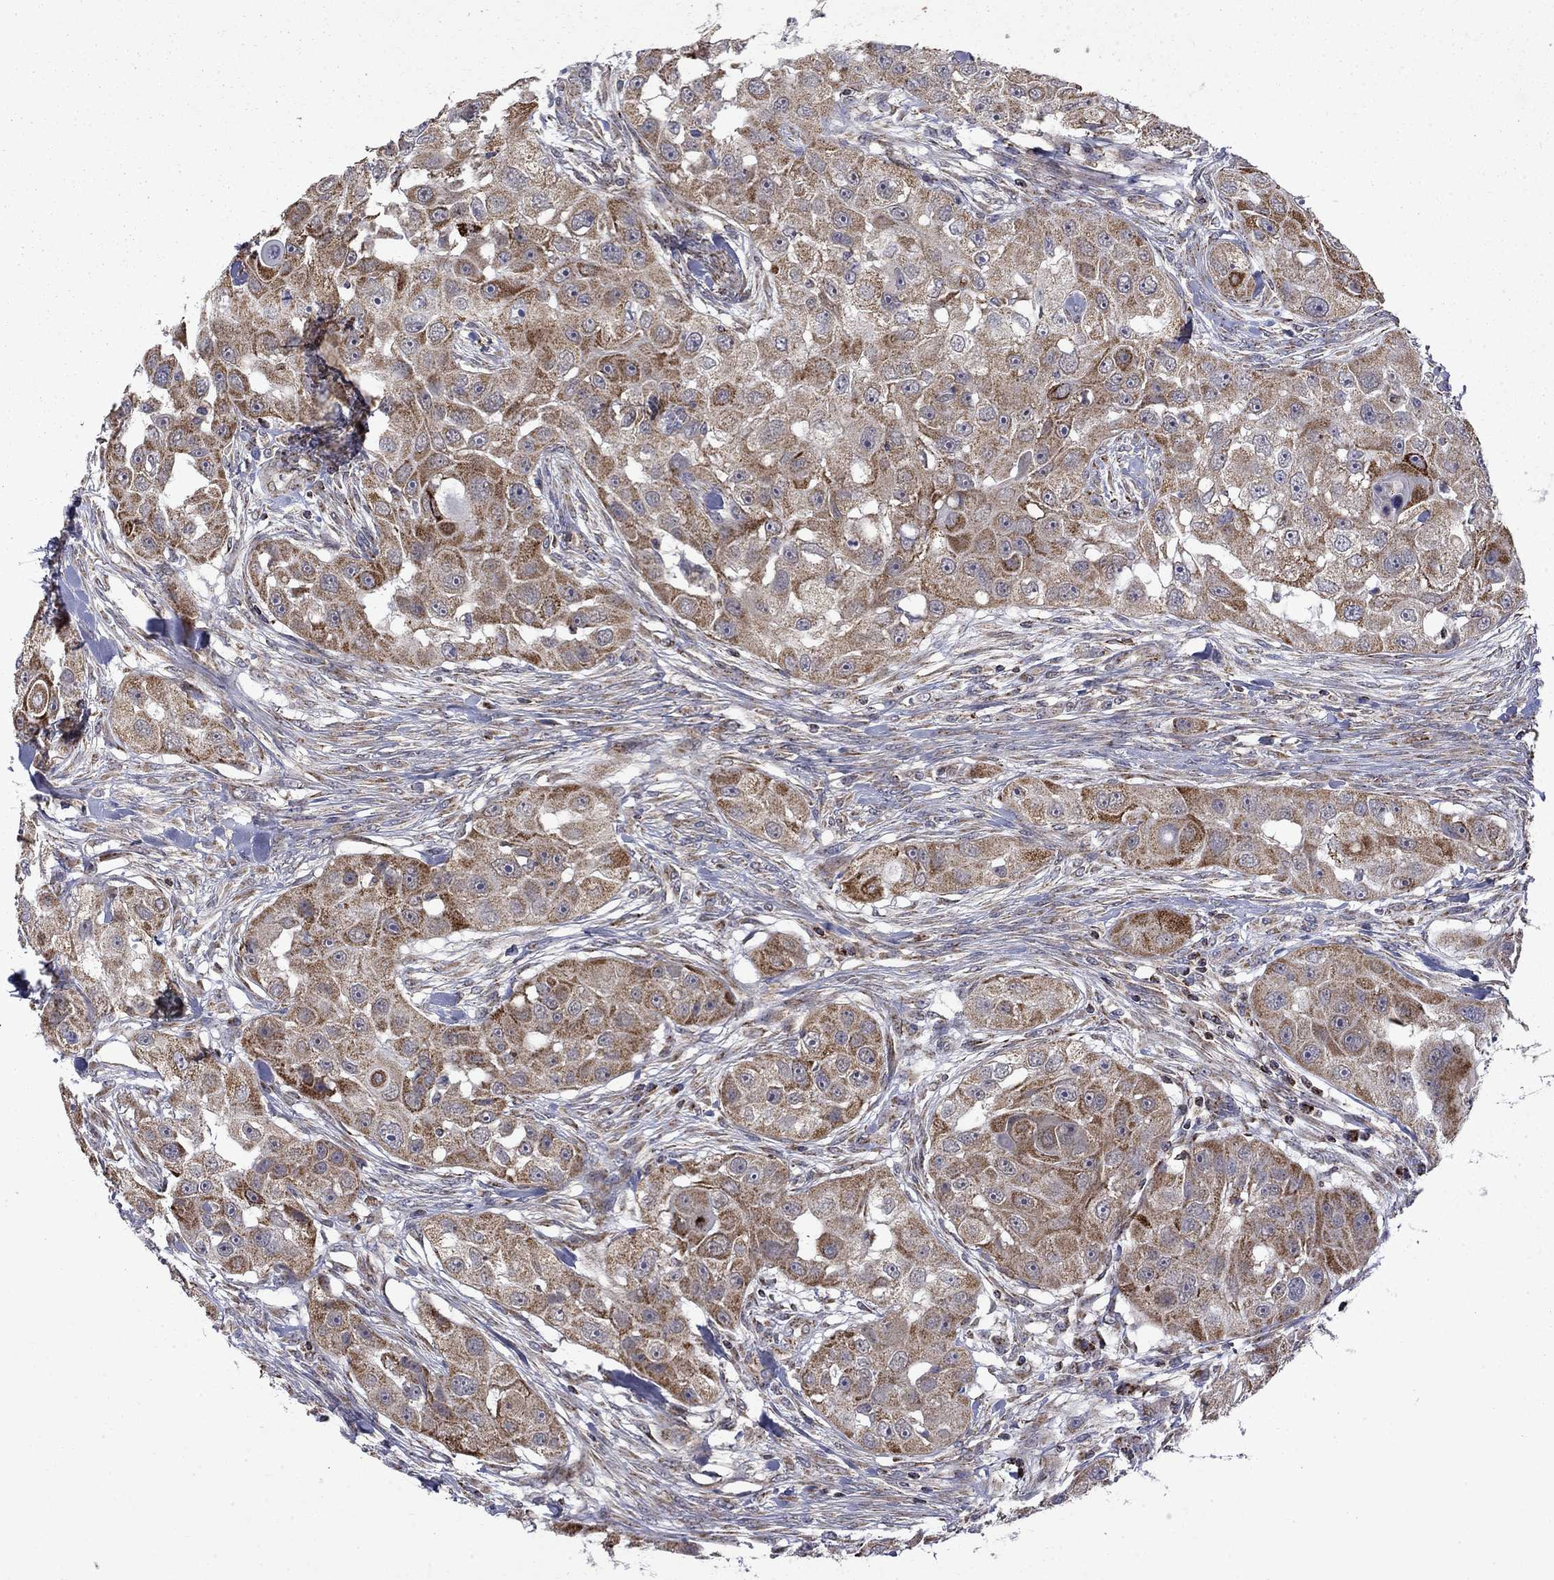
{"staining": {"intensity": "moderate", "quantity": ">75%", "location": "cytoplasmic/membranous"}, "tissue": "head and neck cancer", "cell_type": "Tumor cells", "image_type": "cancer", "snomed": [{"axis": "morphology", "description": "Squamous cell carcinoma, NOS"}, {"axis": "topography", "description": "Head-Neck"}], "caption": "Head and neck squamous cell carcinoma stained with a protein marker displays moderate staining in tumor cells.", "gene": "PCBP3", "patient": {"sex": "male", "age": 51}}